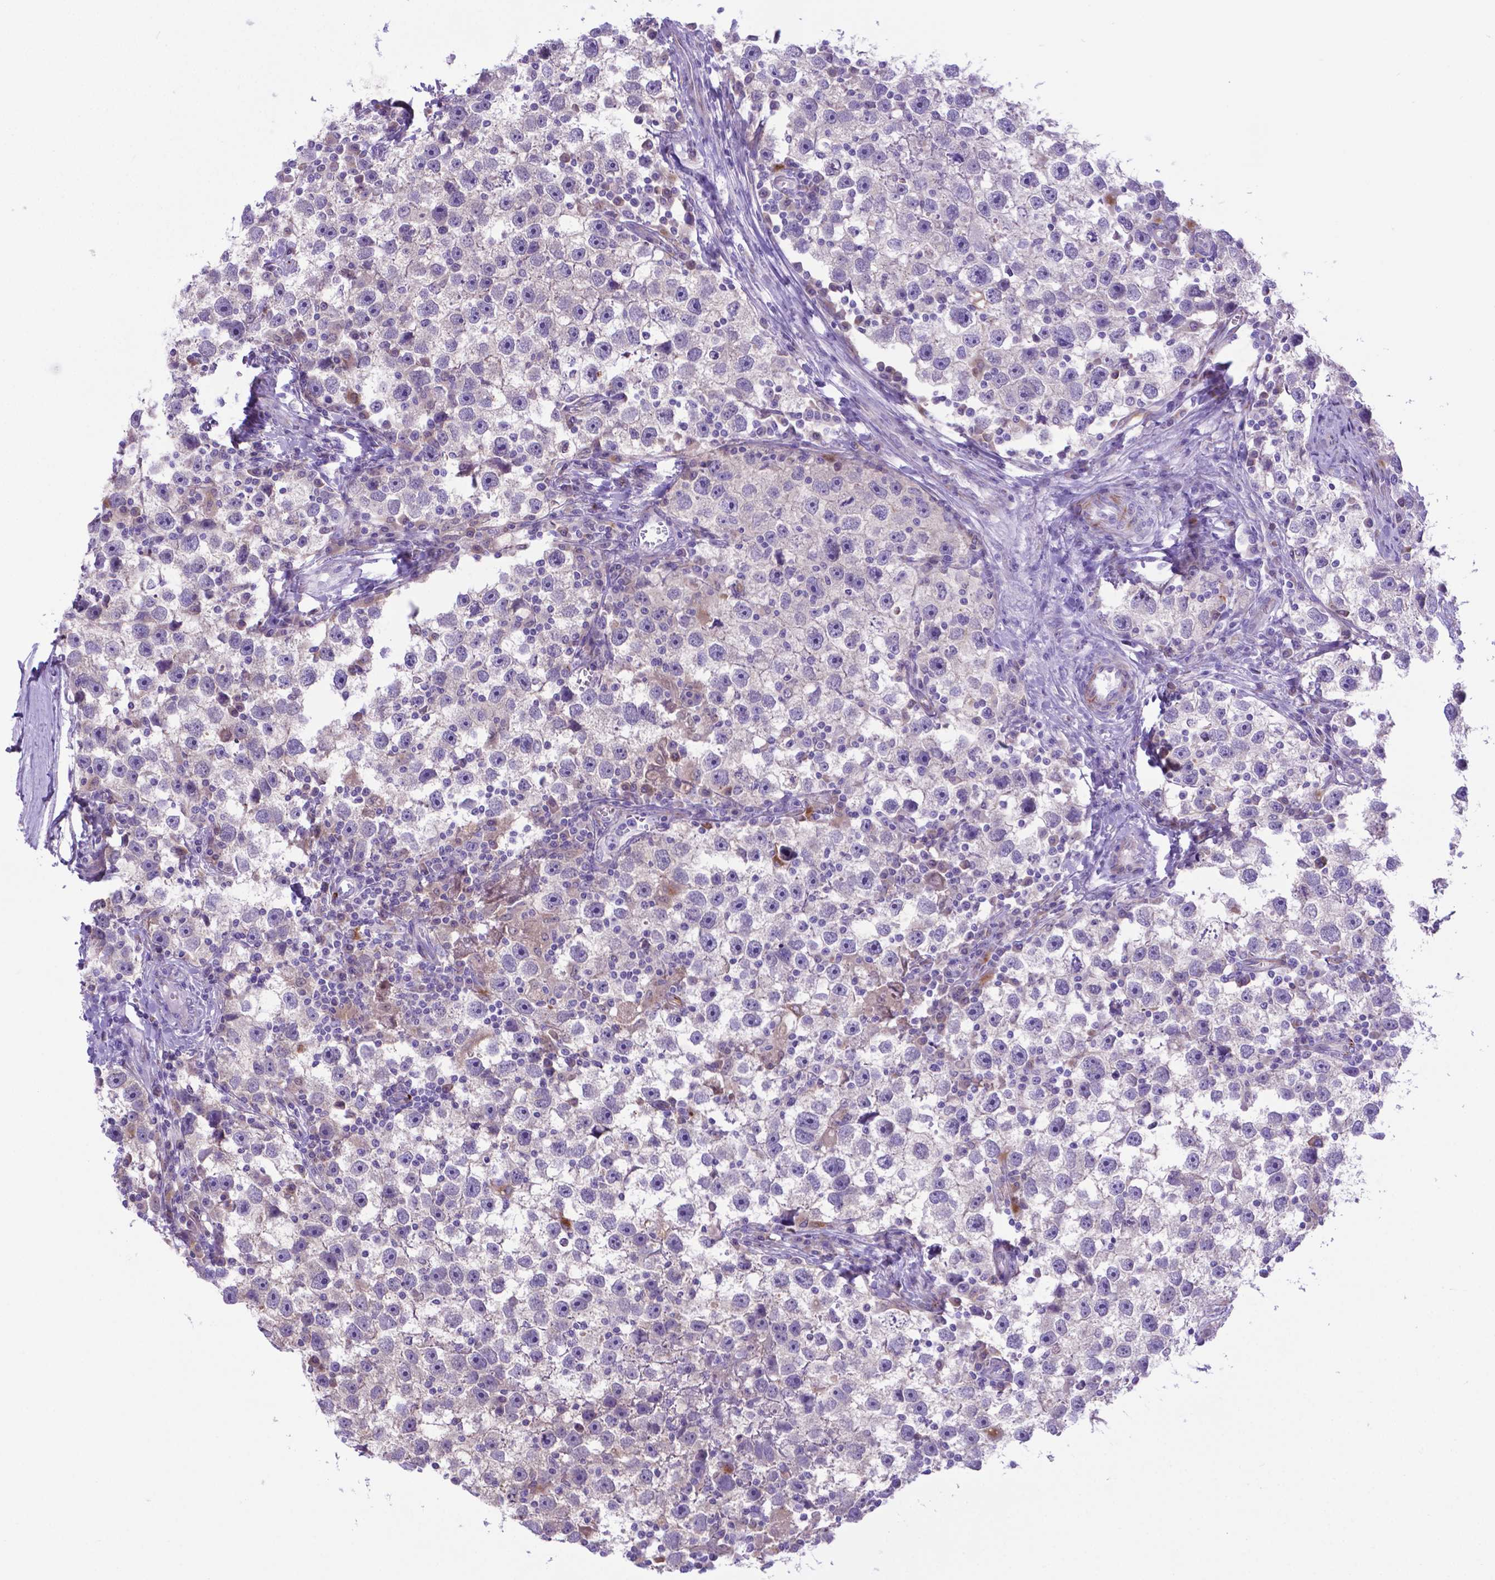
{"staining": {"intensity": "negative", "quantity": "none", "location": "none"}, "tissue": "testis cancer", "cell_type": "Tumor cells", "image_type": "cancer", "snomed": [{"axis": "morphology", "description": "Seminoma, NOS"}, {"axis": "topography", "description": "Testis"}], "caption": "Tumor cells show no significant expression in testis seminoma.", "gene": "LZTR1", "patient": {"sex": "male", "age": 30}}